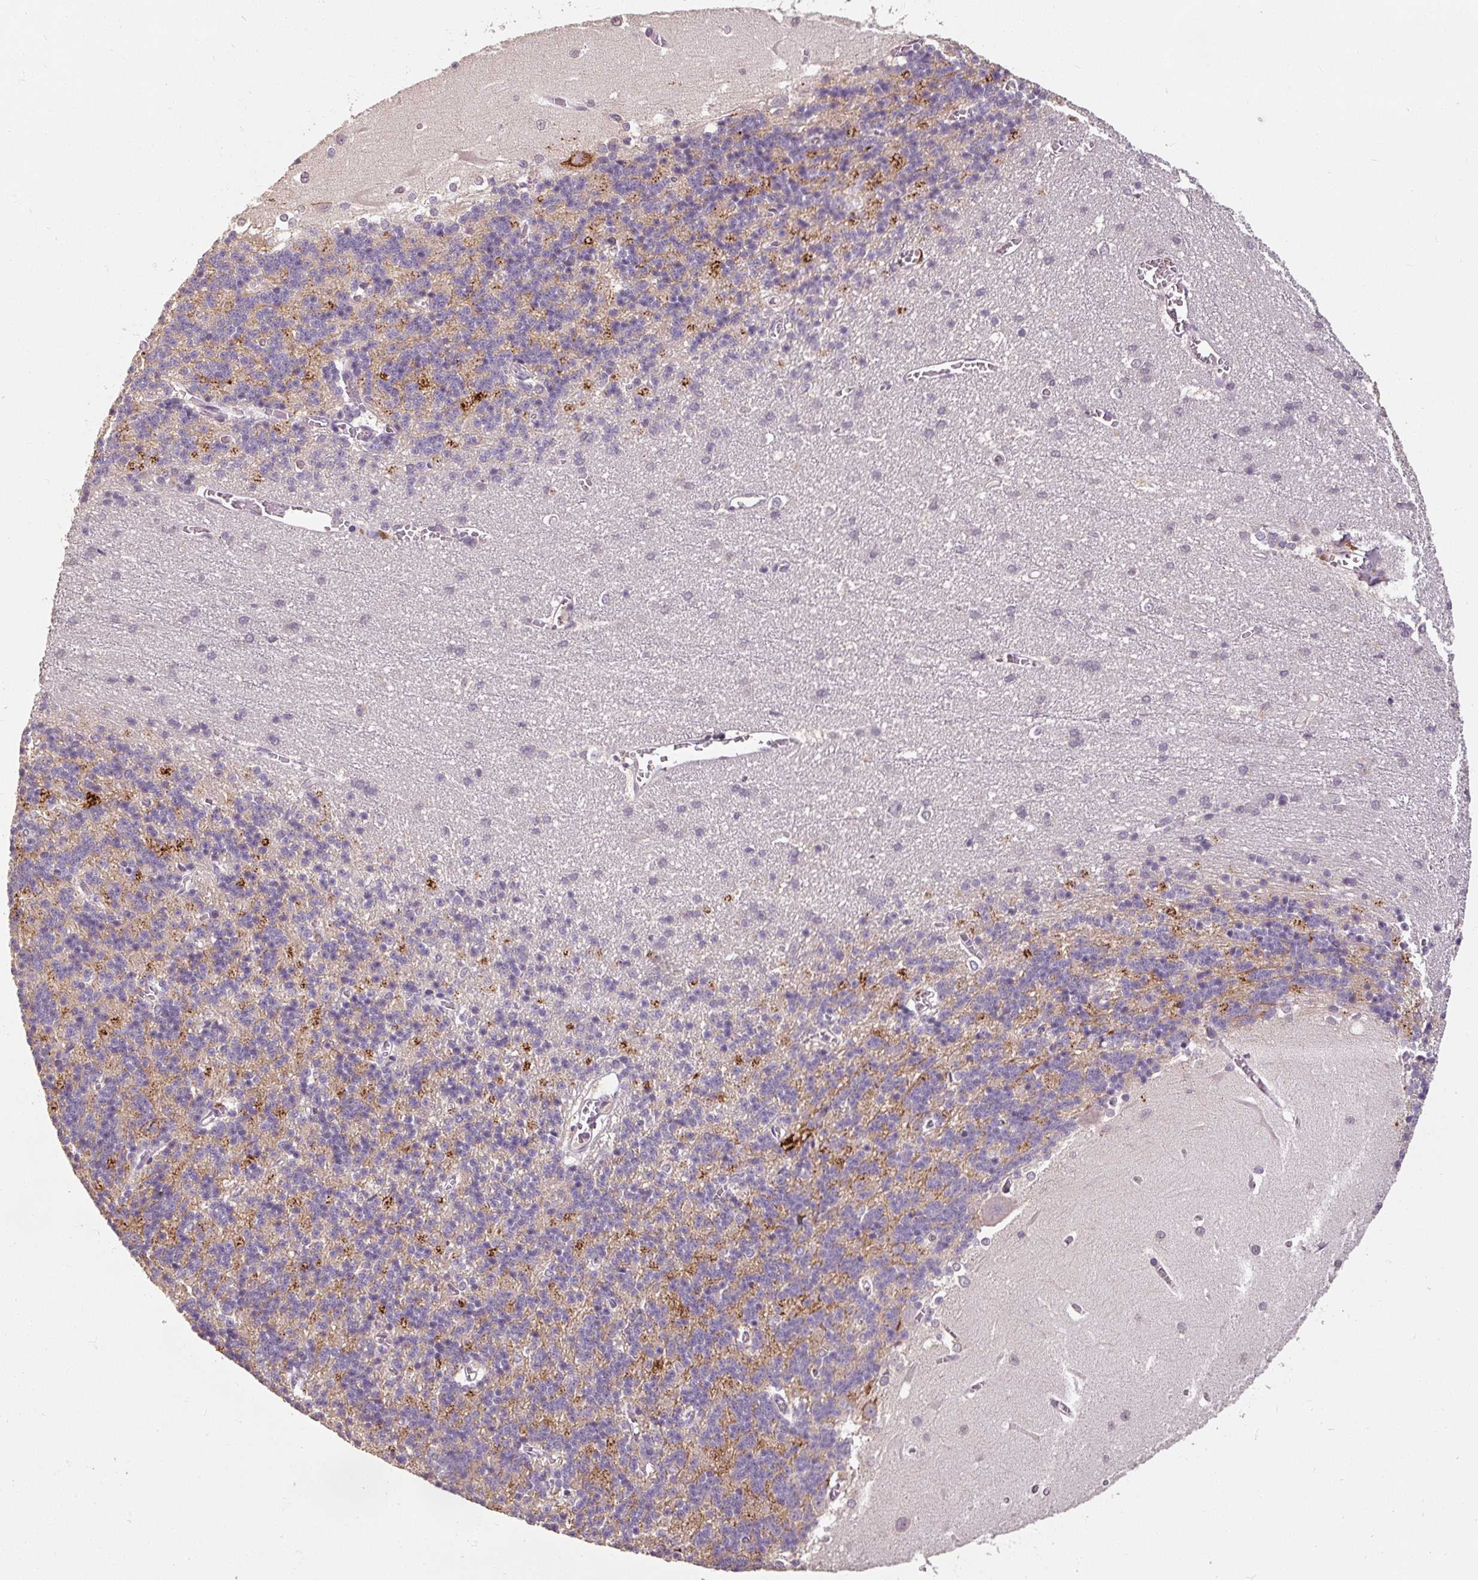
{"staining": {"intensity": "moderate", "quantity": "<25%", "location": "cytoplasmic/membranous"}, "tissue": "cerebellum", "cell_type": "Cells in granular layer", "image_type": "normal", "snomed": [{"axis": "morphology", "description": "Normal tissue, NOS"}, {"axis": "topography", "description": "Cerebellum"}], "caption": "Cerebellum stained with a brown dye reveals moderate cytoplasmic/membranous positive positivity in about <25% of cells in granular layer.", "gene": "CFAP65", "patient": {"sex": "male", "age": 37}}